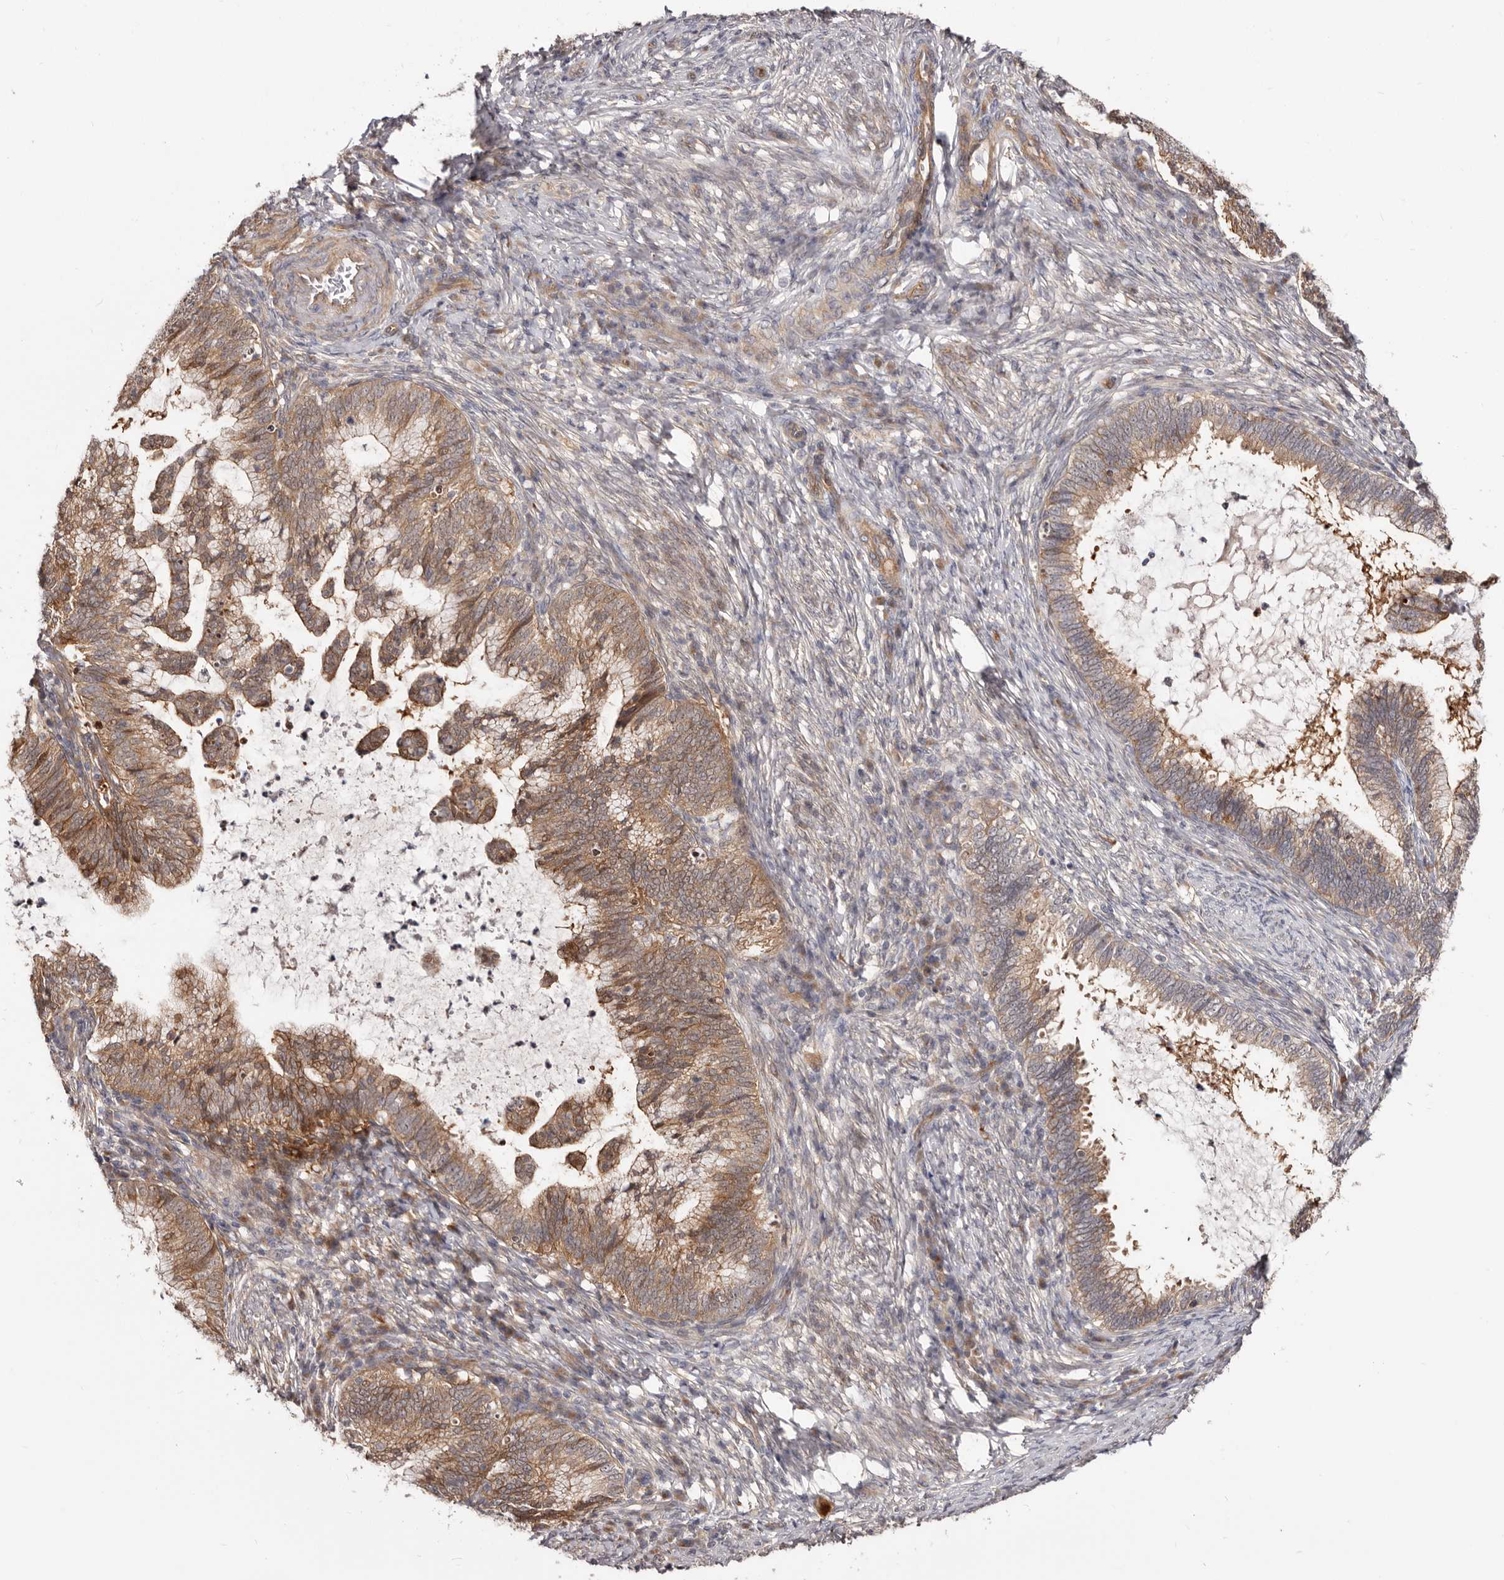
{"staining": {"intensity": "moderate", "quantity": ">75%", "location": "cytoplasmic/membranous"}, "tissue": "cervical cancer", "cell_type": "Tumor cells", "image_type": "cancer", "snomed": [{"axis": "morphology", "description": "Adenocarcinoma, NOS"}, {"axis": "topography", "description": "Cervix"}], "caption": "Protein expression analysis of human adenocarcinoma (cervical) reveals moderate cytoplasmic/membranous staining in about >75% of tumor cells.", "gene": "GPATCH4", "patient": {"sex": "female", "age": 36}}